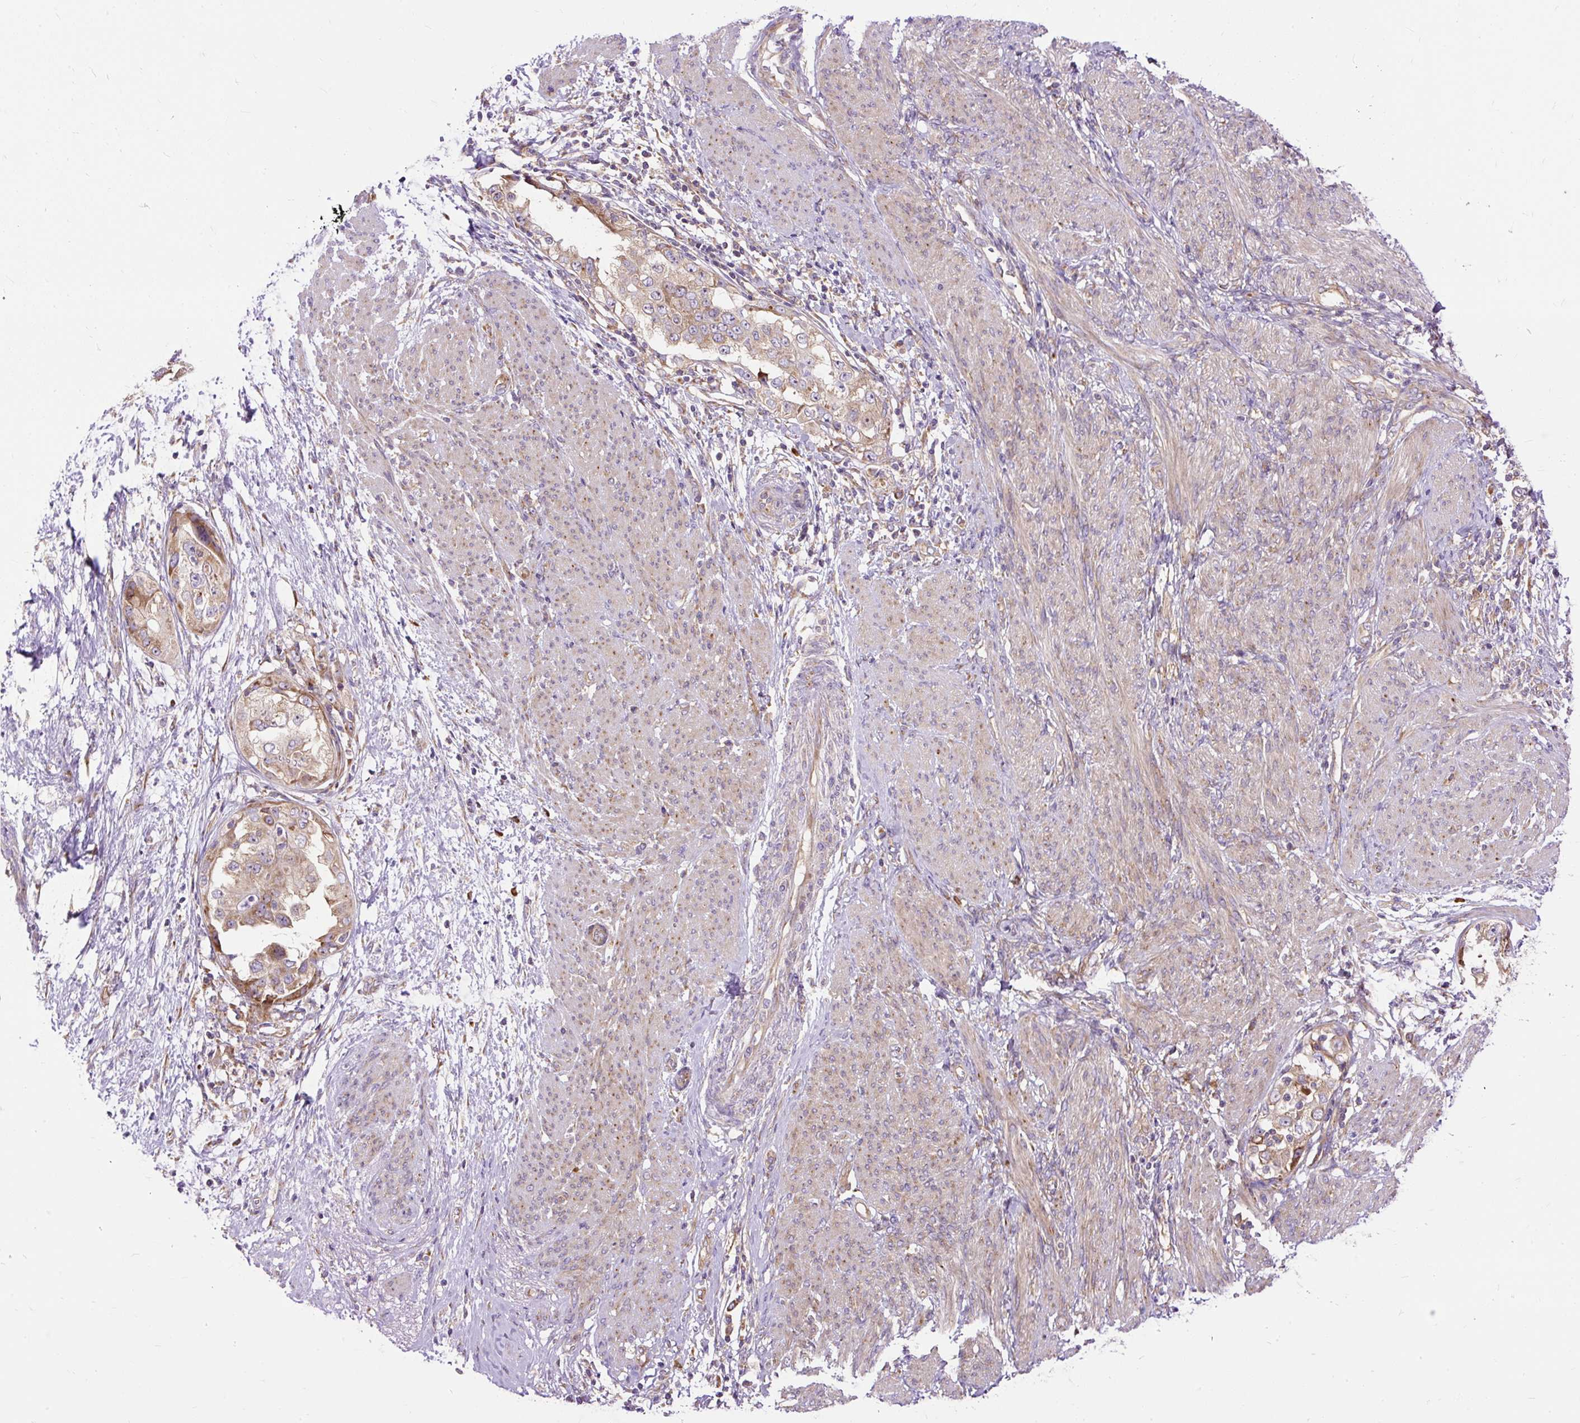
{"staining": {"intensity": "moderate", "quantity": ">75%", "location": "cytoplasmic/membranous"}, "tissue": "endometrial cancer", "cell_type": "Tumor cells", "image_type": "cancer", "snomed": [{"axis": "morphology", "description": "Adenocarcinoma, NOS"}, {"axis": "topography", "description": "Endometrium"}], "caption": "Immunohistochemistry (IHC) (DAB (3,3'-diaminobenzidine)) staining of endometrial adenocarcinoma shows moderate cytoplasmic/membranous protein positivity in approximately >75% of tumor cells. (DAB IHC with brightfield microscopy, high magnification).", "gene": "RPS5", "patient": {"sex": "female", "age": 85}}